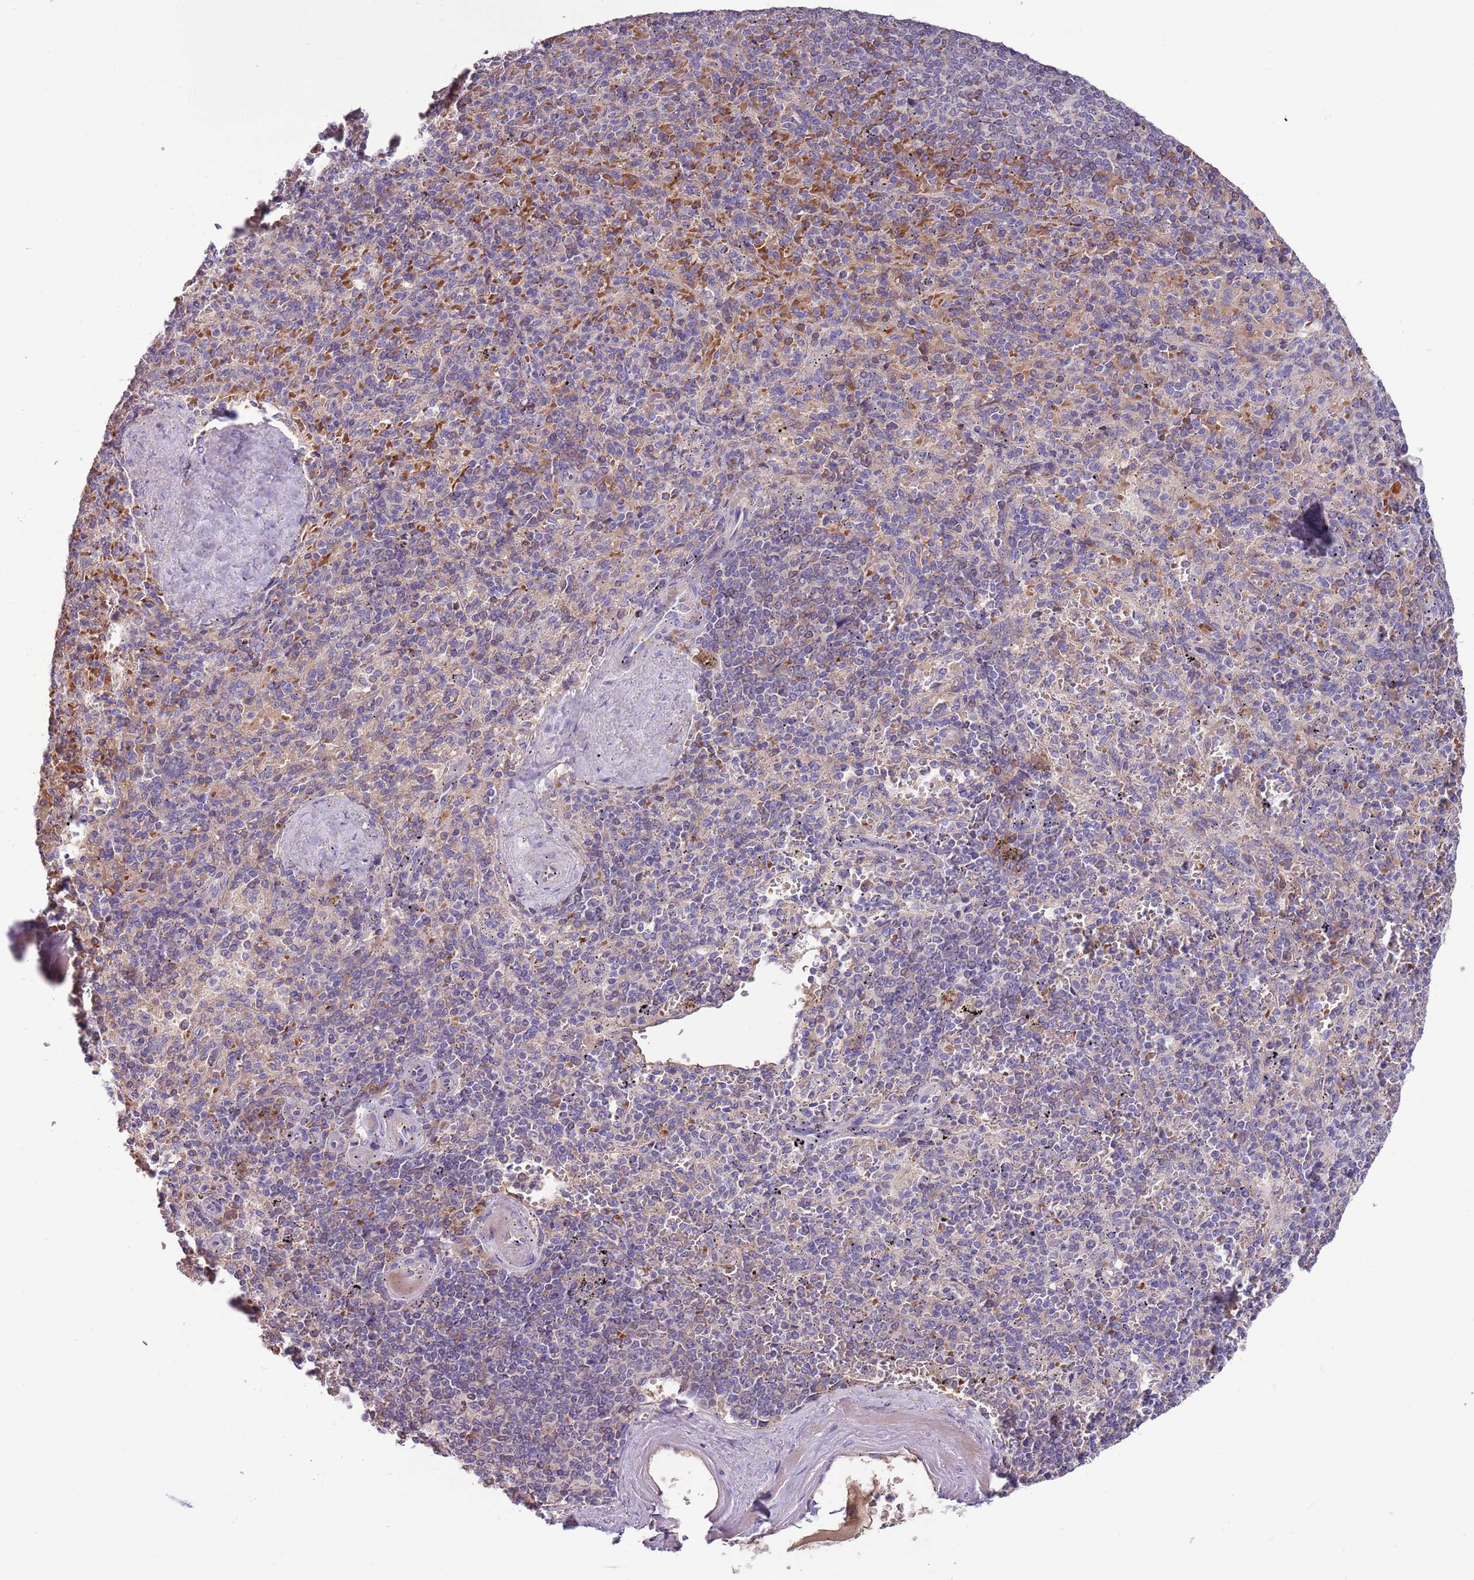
{"staining": {"intensity": "negative", "quantity": "none", "location": "none"}, "tissue": "spleen", "cell_type": "Cells in red pulp", "image_type": "normal", "snomed": [{"axis": "morphology", "description": "Normal tissue, NOS"}, {"axis": "topography", "description": "Spleen"}], "caption": "This is an IHC micrograph of benign human spleen. There is no positivity in cells in red pulp.", "gene": "TRMO", "patient": {"sex": "male", "age": 82}}